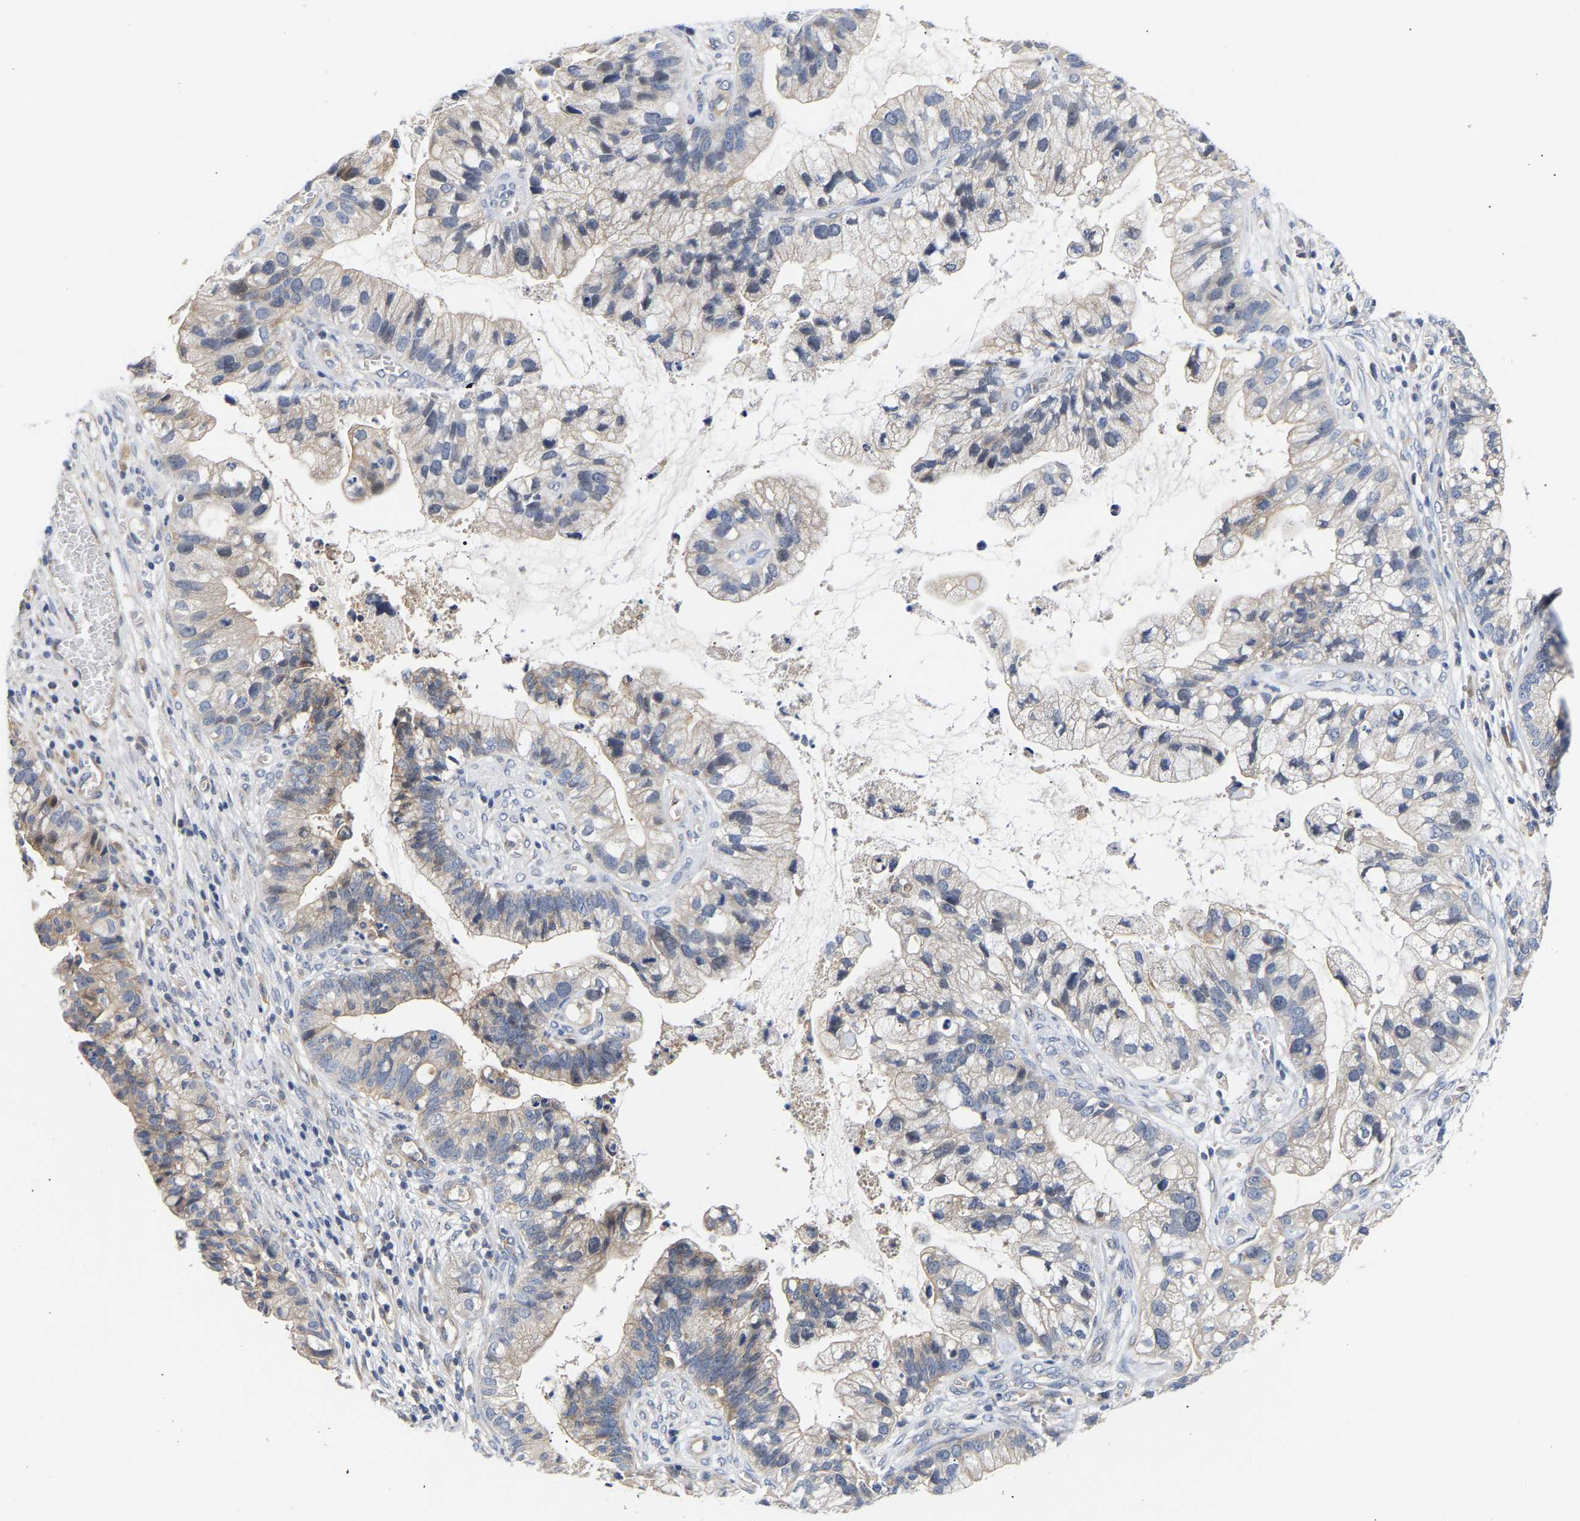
{"staining": {"intensity": "negative", "quantity": "none", "location": "none"}, "tissue": "cervical cancer", "cell_type": "Tumor cells", "image_type": "cancer", "snomed": [{"axis": "morphology", "description": "Adenocarcinoma, NOS"}, {"axis": "topography", "description": "Cervix"}], "caption": "Tumor cells show no significant expression in adenocarcinoma (cervical).", "gene": "KASH5", "patient": {"sex": "female", "age": 44}}